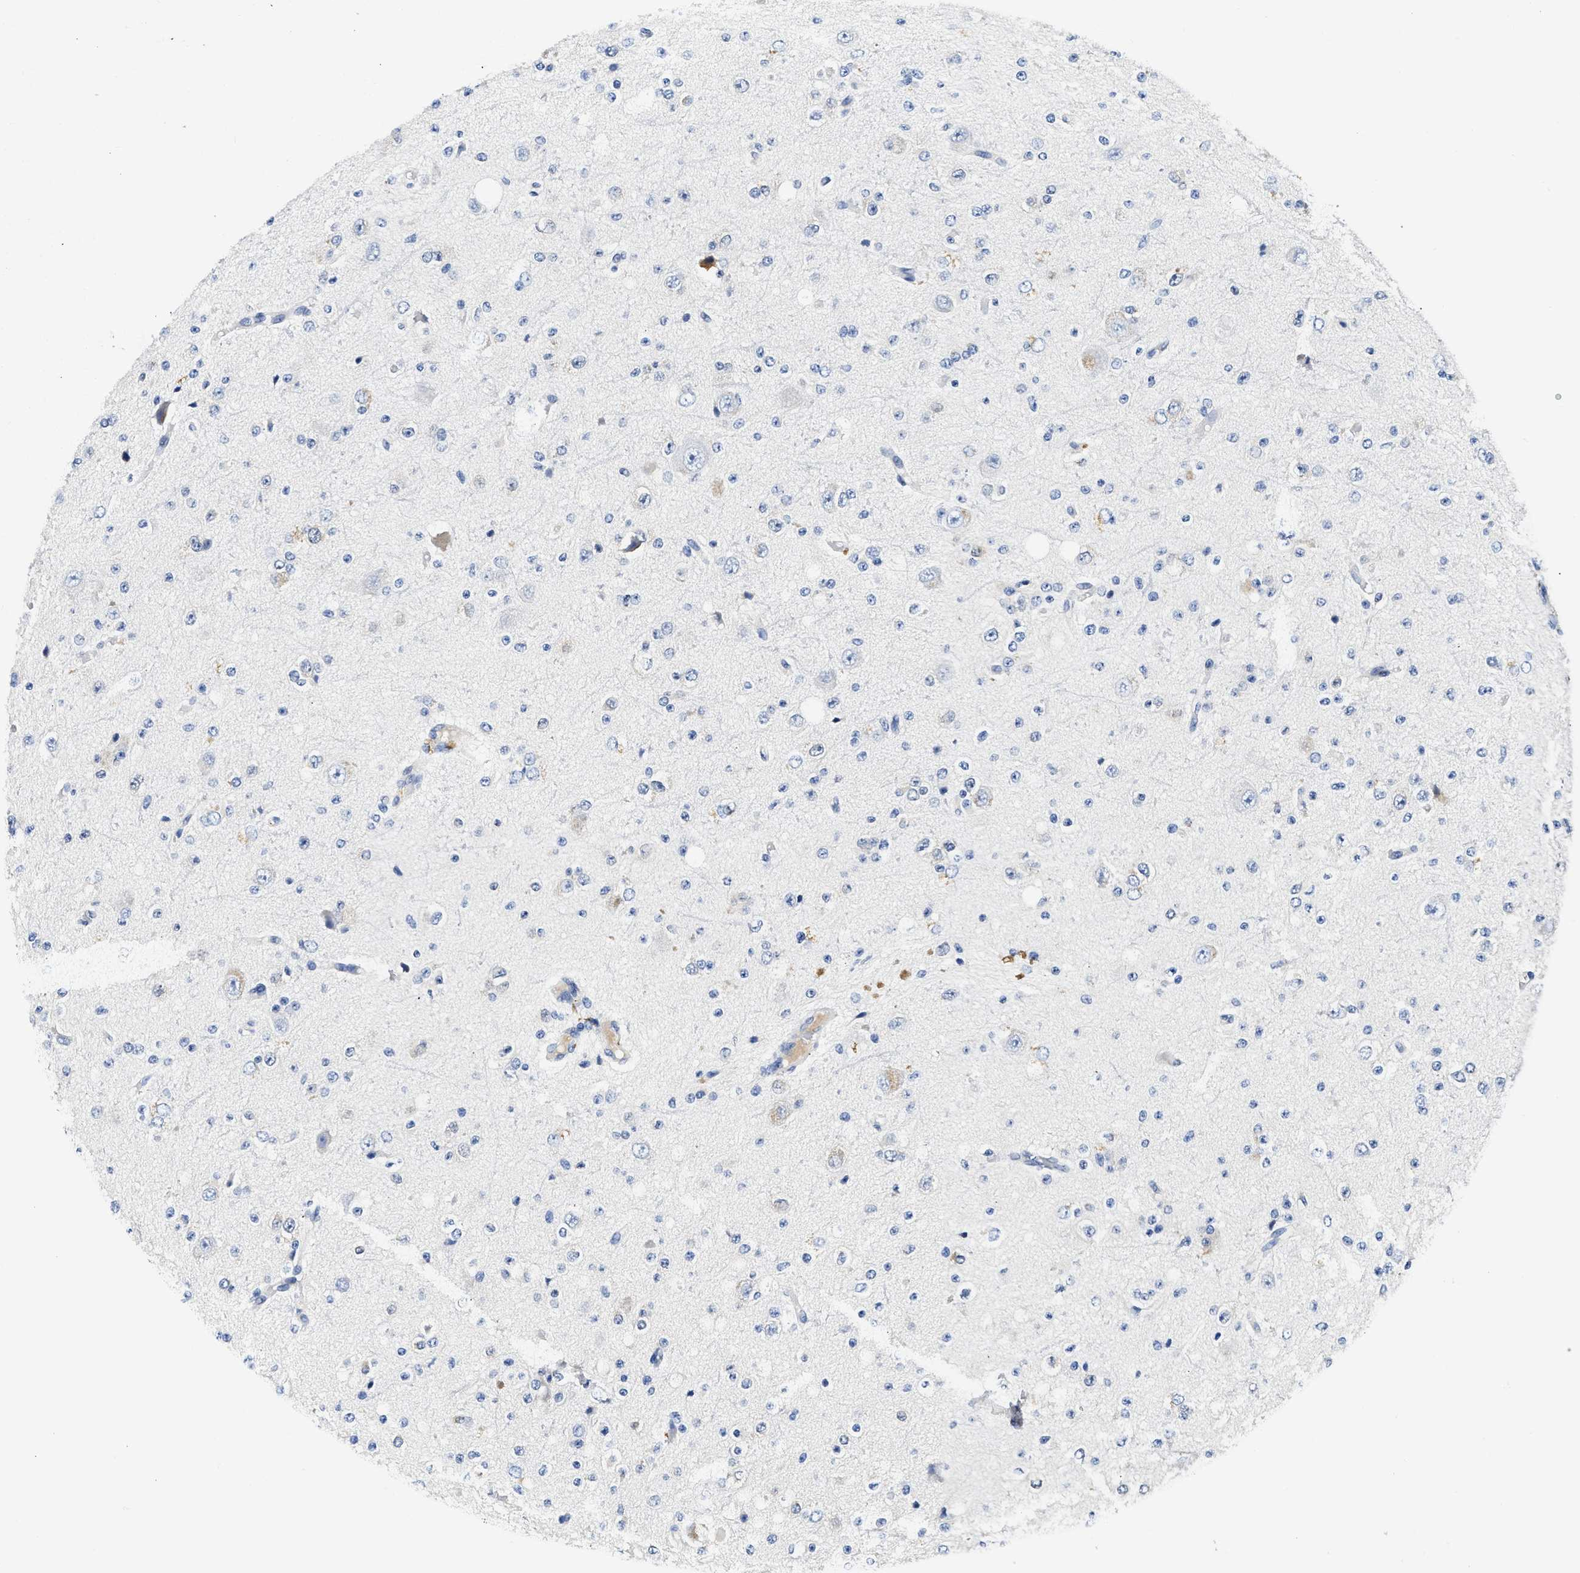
{"staining": {"intensity": "negative", "quantity": "none", "location": "none"}, "tissue": "glioma", "cell_type": "Tumor cells", "image_type": "cancer", "snomed": [{"axis": "morphology", "description": "Glioma, malignant, High grade"}, {"axis": "topography", "description": "pancreas cauda"}], "caption": "Protein analysis of high-grade glioma (malignant) shows no significant expression in tumor cells.", "gene": "XPO5", "patient": {"sex": "male", "age": 60}}